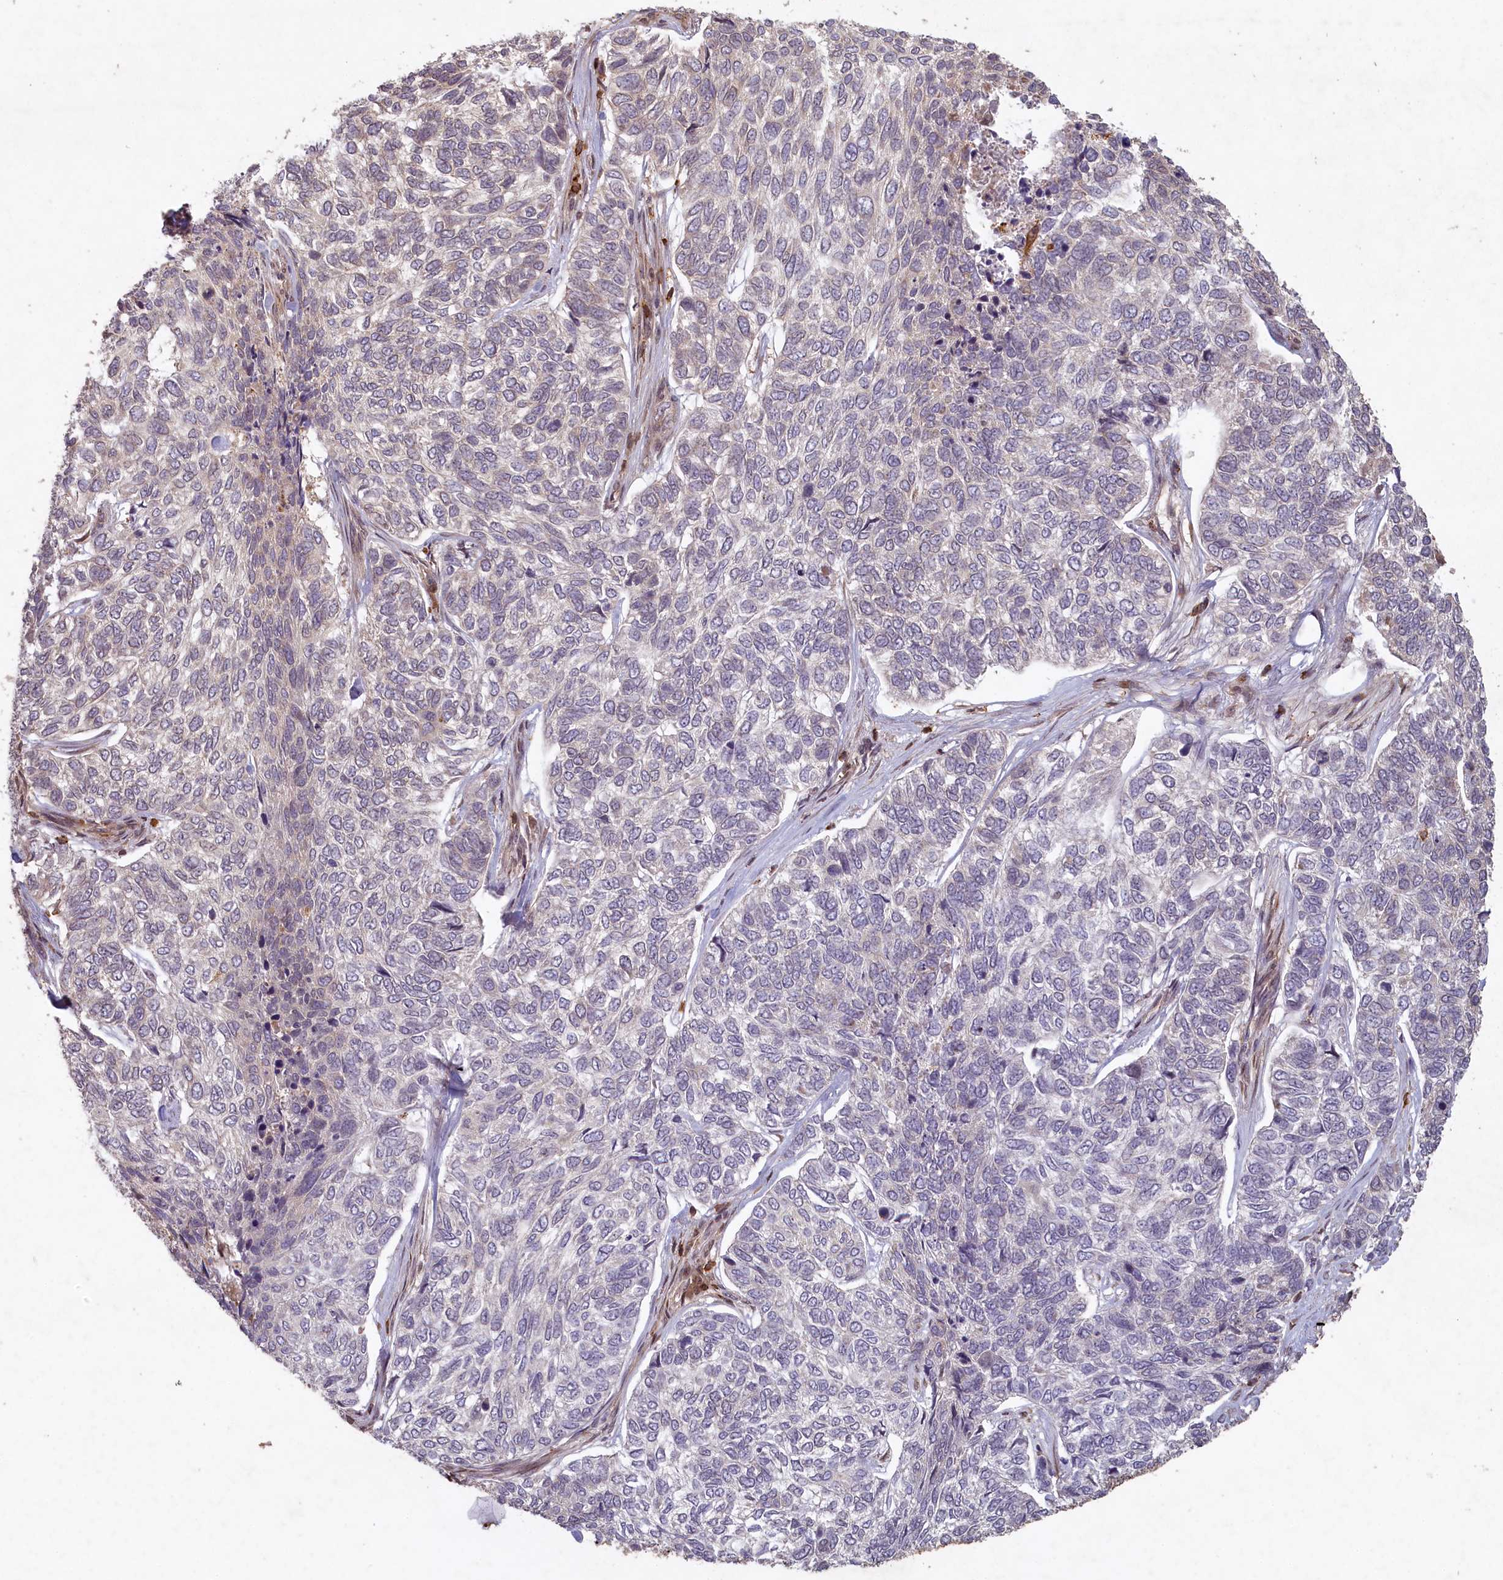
{"staining": {"intensity": "negative", "quantity": "none", "location": "none"}, "tissue": "skin cancer", "cell_type": "Tumor cells", "image_type": "cancer", "snomed": [{"axis": "morphology", "description": "Basal cell carcinoma"}, {"axis": "topography", "description": "Skin"}], "caption": "This is an immunohistochemistry micrograph of human skin cancer (basal cell carcinoma). There is no staining in tumor cells.", "gene": "MADD", "patient": {"sex": "female", "age": 65}}